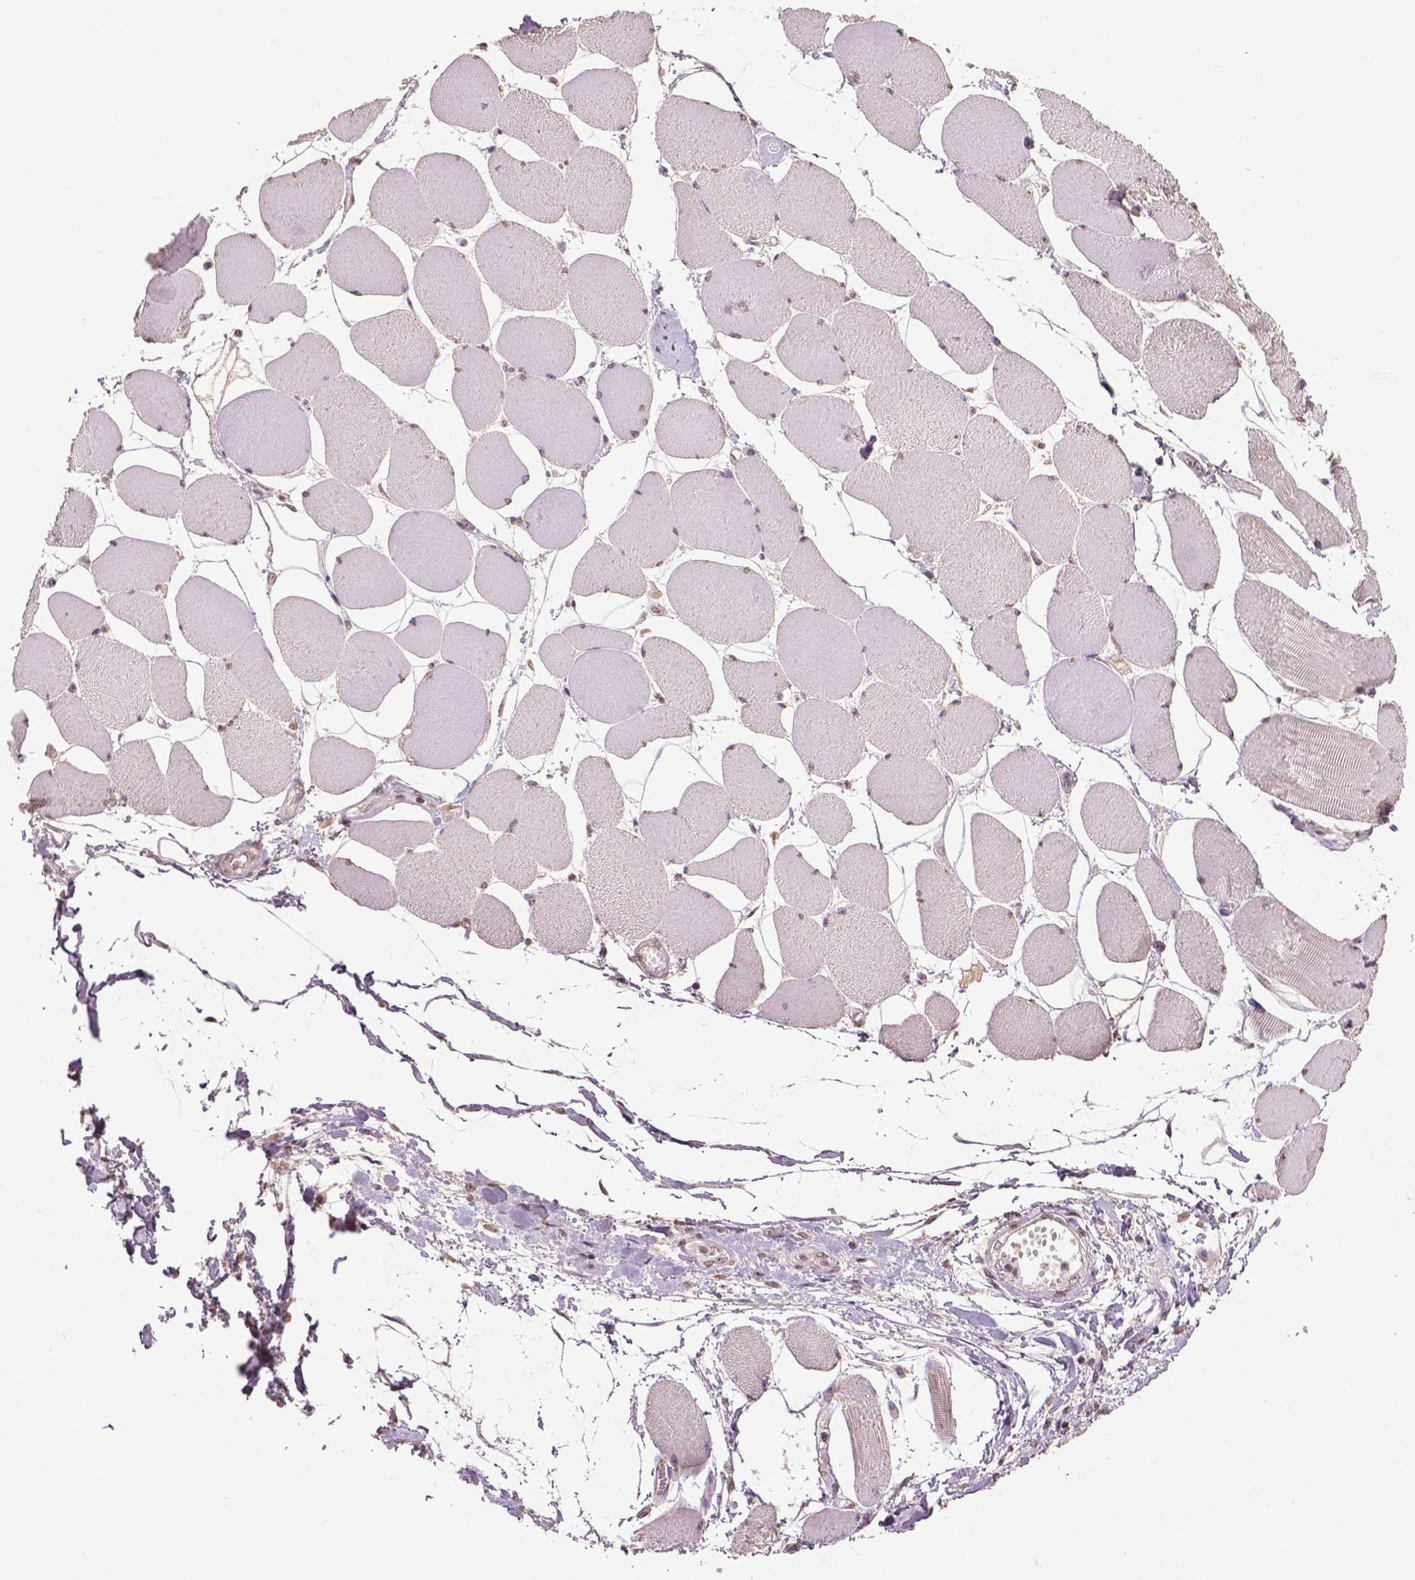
{"staining": {"intensity": "negative", "quantity": "none", "location": "none"}, "tissue": "skeletal muscle", "cell_type": "Myocytes", "image_type": "normal", "snomed": [{"axis": "morphology", "description": "Normal tissue, NOS"}, {"axis": "topography", "description": "Skeletal muscle"}], "caption": "This is a histopathology image of IHC staining of normal skeletal muscle, which shows no positivity in myocytes. (Immunohistochemistry, brightfield microscopy, high magnification).", "gene": "RUNX3", "patient": {"sex": "female", "age": 75}}